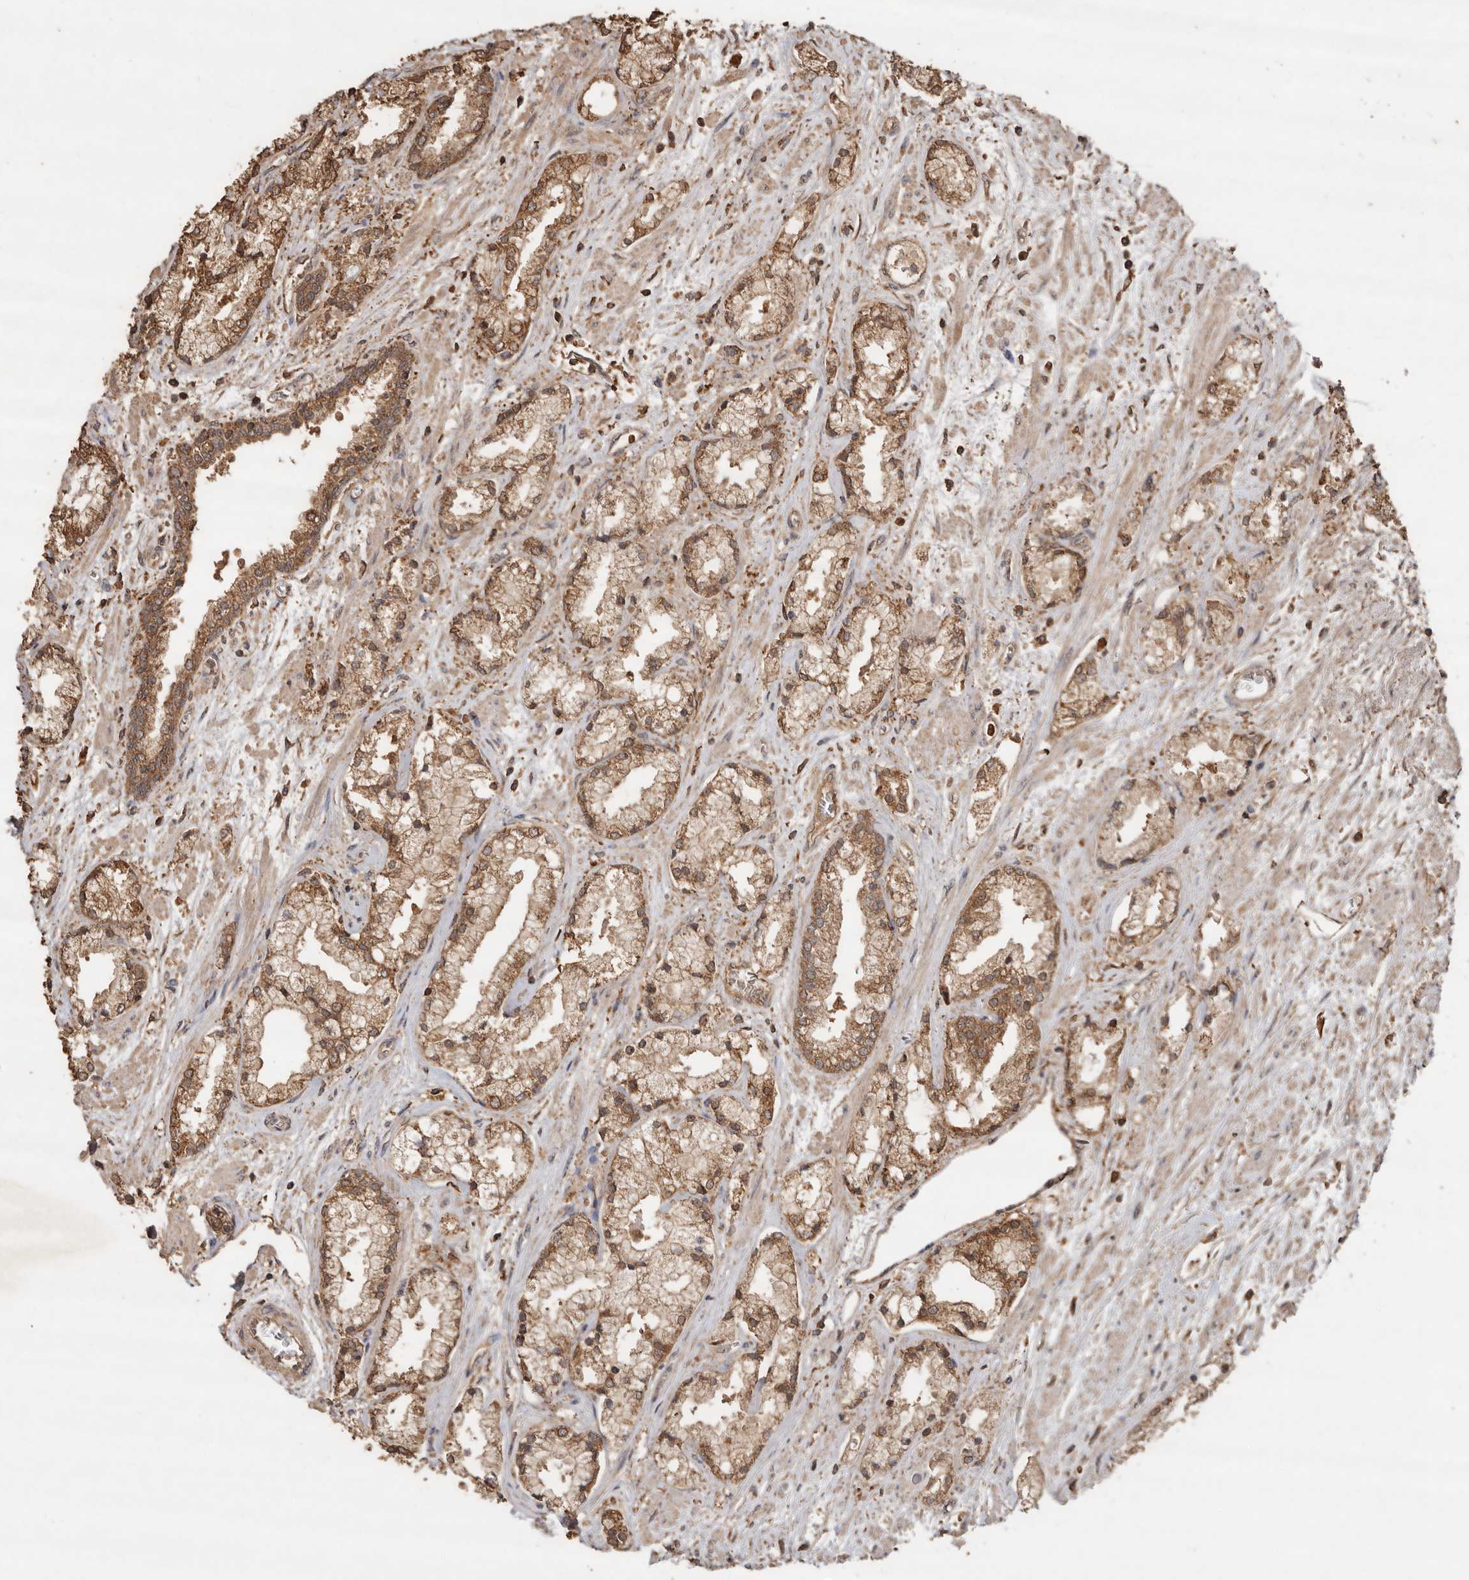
{"staining": {"intensity": "moderate", "quantity": ">75%", "location": "cytoplasmic/membranous,nuclear"}, "tissue": "prostate cancer", "cell_type": "Tumor cells", "image_type": "cancer", "snomed": [{"axis": "morphology", "description": "Adenocarcinoma, High grade"}, {"axis": "topography", "description": "Prostate"}], "caption": "Immunohistochemical staining of human prostate high-grade adenocarcinoma reveals medium levels of moderate cytoplasmic/membranous and nuclear expression in about >75% of tumor cells.", "gene": "RWDD1", "patient": {"sex": "male", "age": 50}}